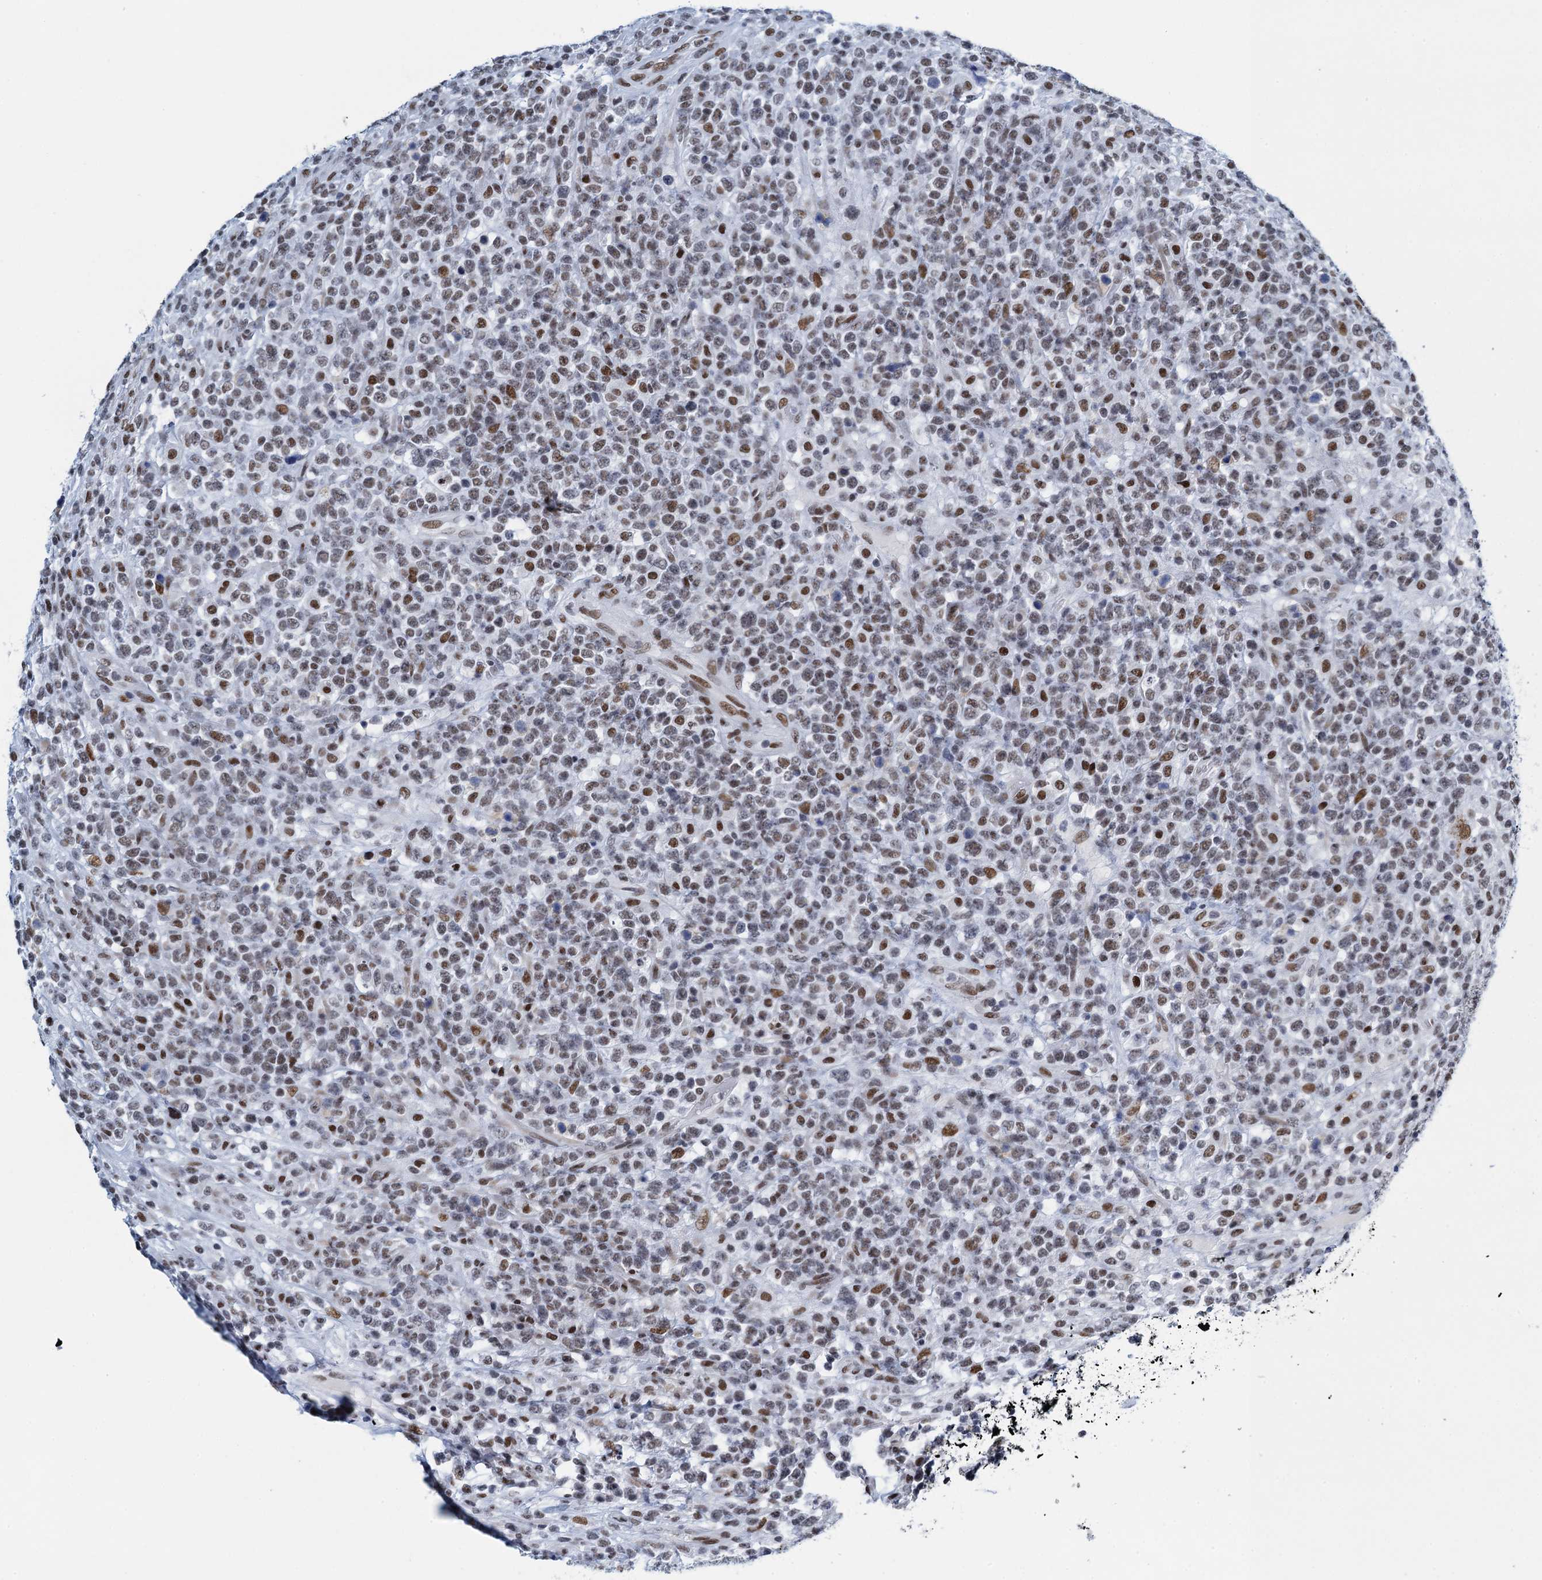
{"staining": {"intensity": "weak", "quantity": "25%-75%", "location": "nuclear"}, "tissue": "lymphoma", "cell_type": "Tumor cells", "image_type": "cancer", "snomed": [{"axis": "morphology", "description": "Malignant lymphoma, non-Hodgkin's type, High grade"}, {"axis": "topography", "description": "Colon"}], "caption": "Immunohistochemical staining of malignant lymphoma, non-Hodgkin's type (high-grade) demonstrates weak nuclear protein positivity in about 25%-75% of tumor cells. (Stains: DAB (3,3'-diaminobenzidine) in brown, nuclei in blue, Microscopy: brightfield microscopy at high magnification).", "gene": "HNRNPUL2", "patient": {"sex": "female", "age": 53}}